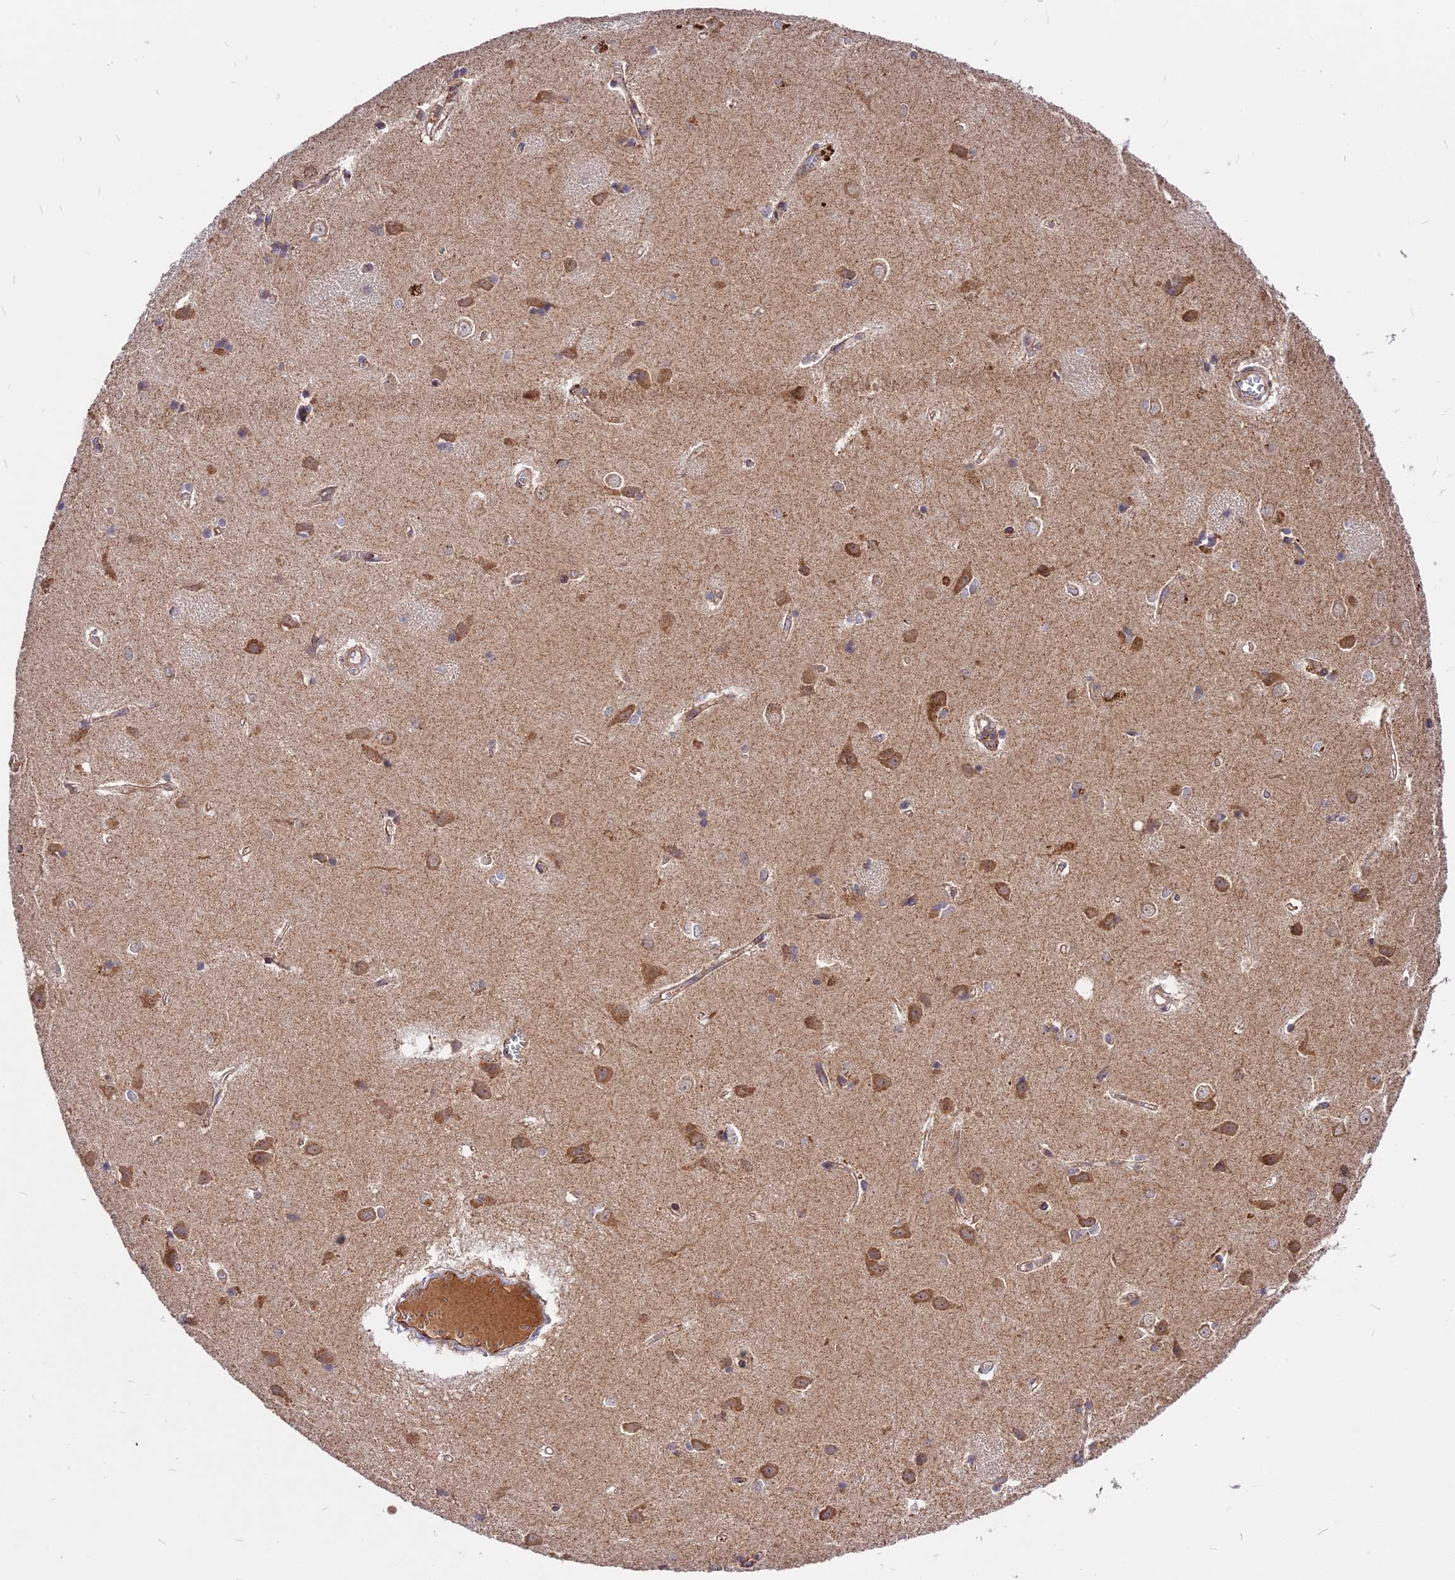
{"staining": {"intensity": "negative", "quantity": "none", "location": "none"}, "tissue": "caudate", "cell_type": "Glial cells", "image_type": "normal", "snomed": [{"axis": "morphology", "description": "Normal tissue, NOS"}, {"axis": "topography", "description": "Lateral ventricle wall"}], "caption": "Caudate stained for a protein using immunohistochemistry exhibits no expression glial cells.", "gene": "COX17", "patient": {"sex": "male", "age": 37}}